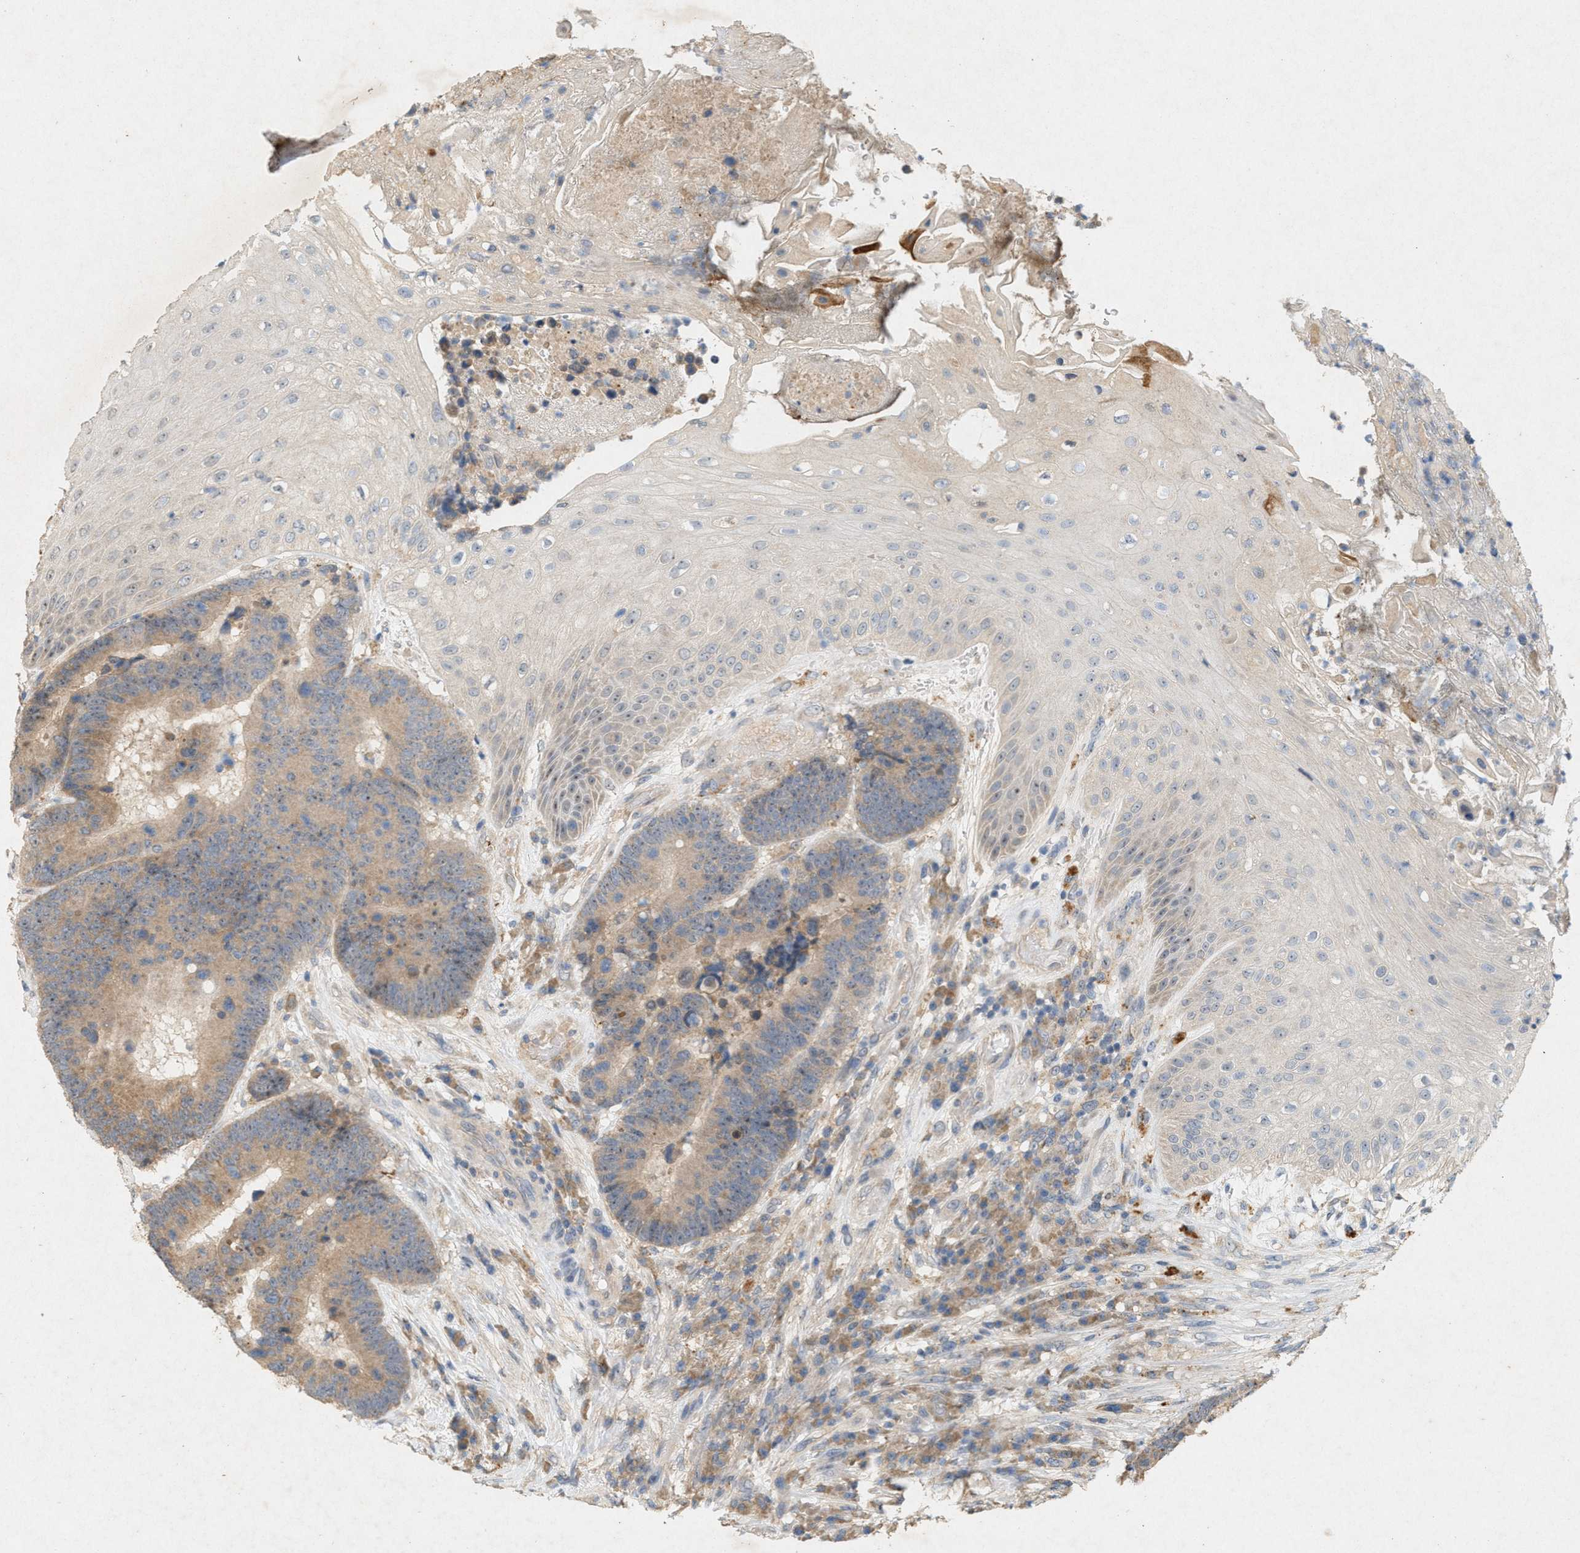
{"staining": {"intensity": "weak", "quantity": ">75%", "location": "cytoplasmic/membranous"}, "tissue": "colorectal cancer", "cell_type": "Tumor cells", "image_type": "cancer", "snomed": [{"axis": "morphology", "description": "Adenocarcinoma, NOS"}, {"axis": "topography", "description": "Rectum"}, {"axis": "topography", "description": "Anal"}], "caption": "High-power microscopy captured an immunohistochemistry histopathology image of adenocarcinoma (colorectal), revealing weak cytoplasmic/membranous positivity in approximately >75% of tumor cells.", "gene": "DCAF7", "patient": {"sex": "female", "age": 89}}